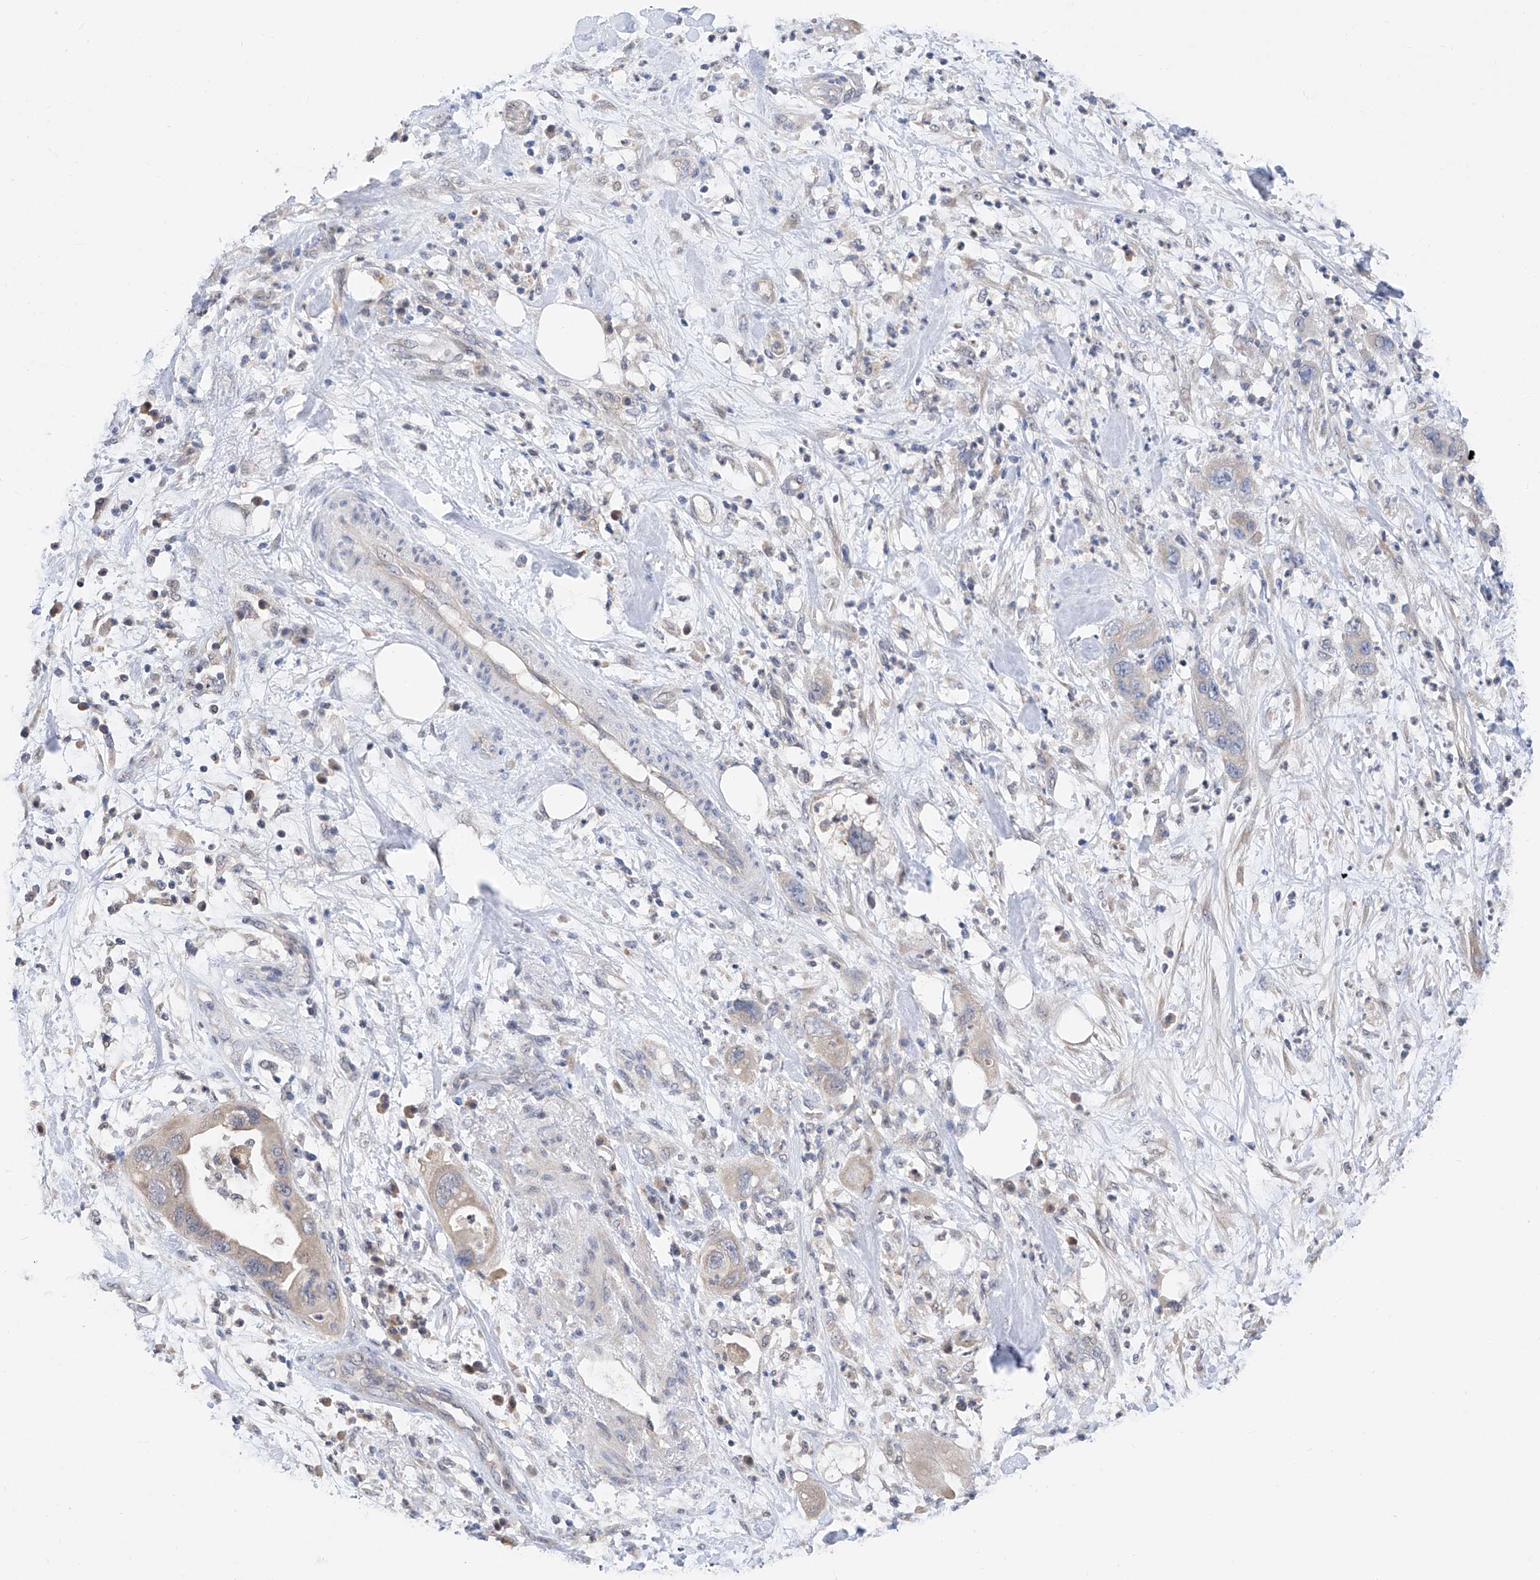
{"staining": {"intensity": "negative", "quantity": "none", "location": "none"}, "tissue": "pancreatic cancer", "cell_type": "Tumor cells", "image_type": "cancer", "snomed": [{"axis": "morphology", "description": "Adenocarcinoma, NOS"}, {"axis": "topography", "description": "Pancreas"}], "caption": "DAB (3,3'-diaminobenzidine) immunohistochemical staining of human adenocarcinoma (pancreatic) shows no significant positivity in tumor cells.", "gene": "FUCA2", "patient": {"sex": "female", "age": 71}}